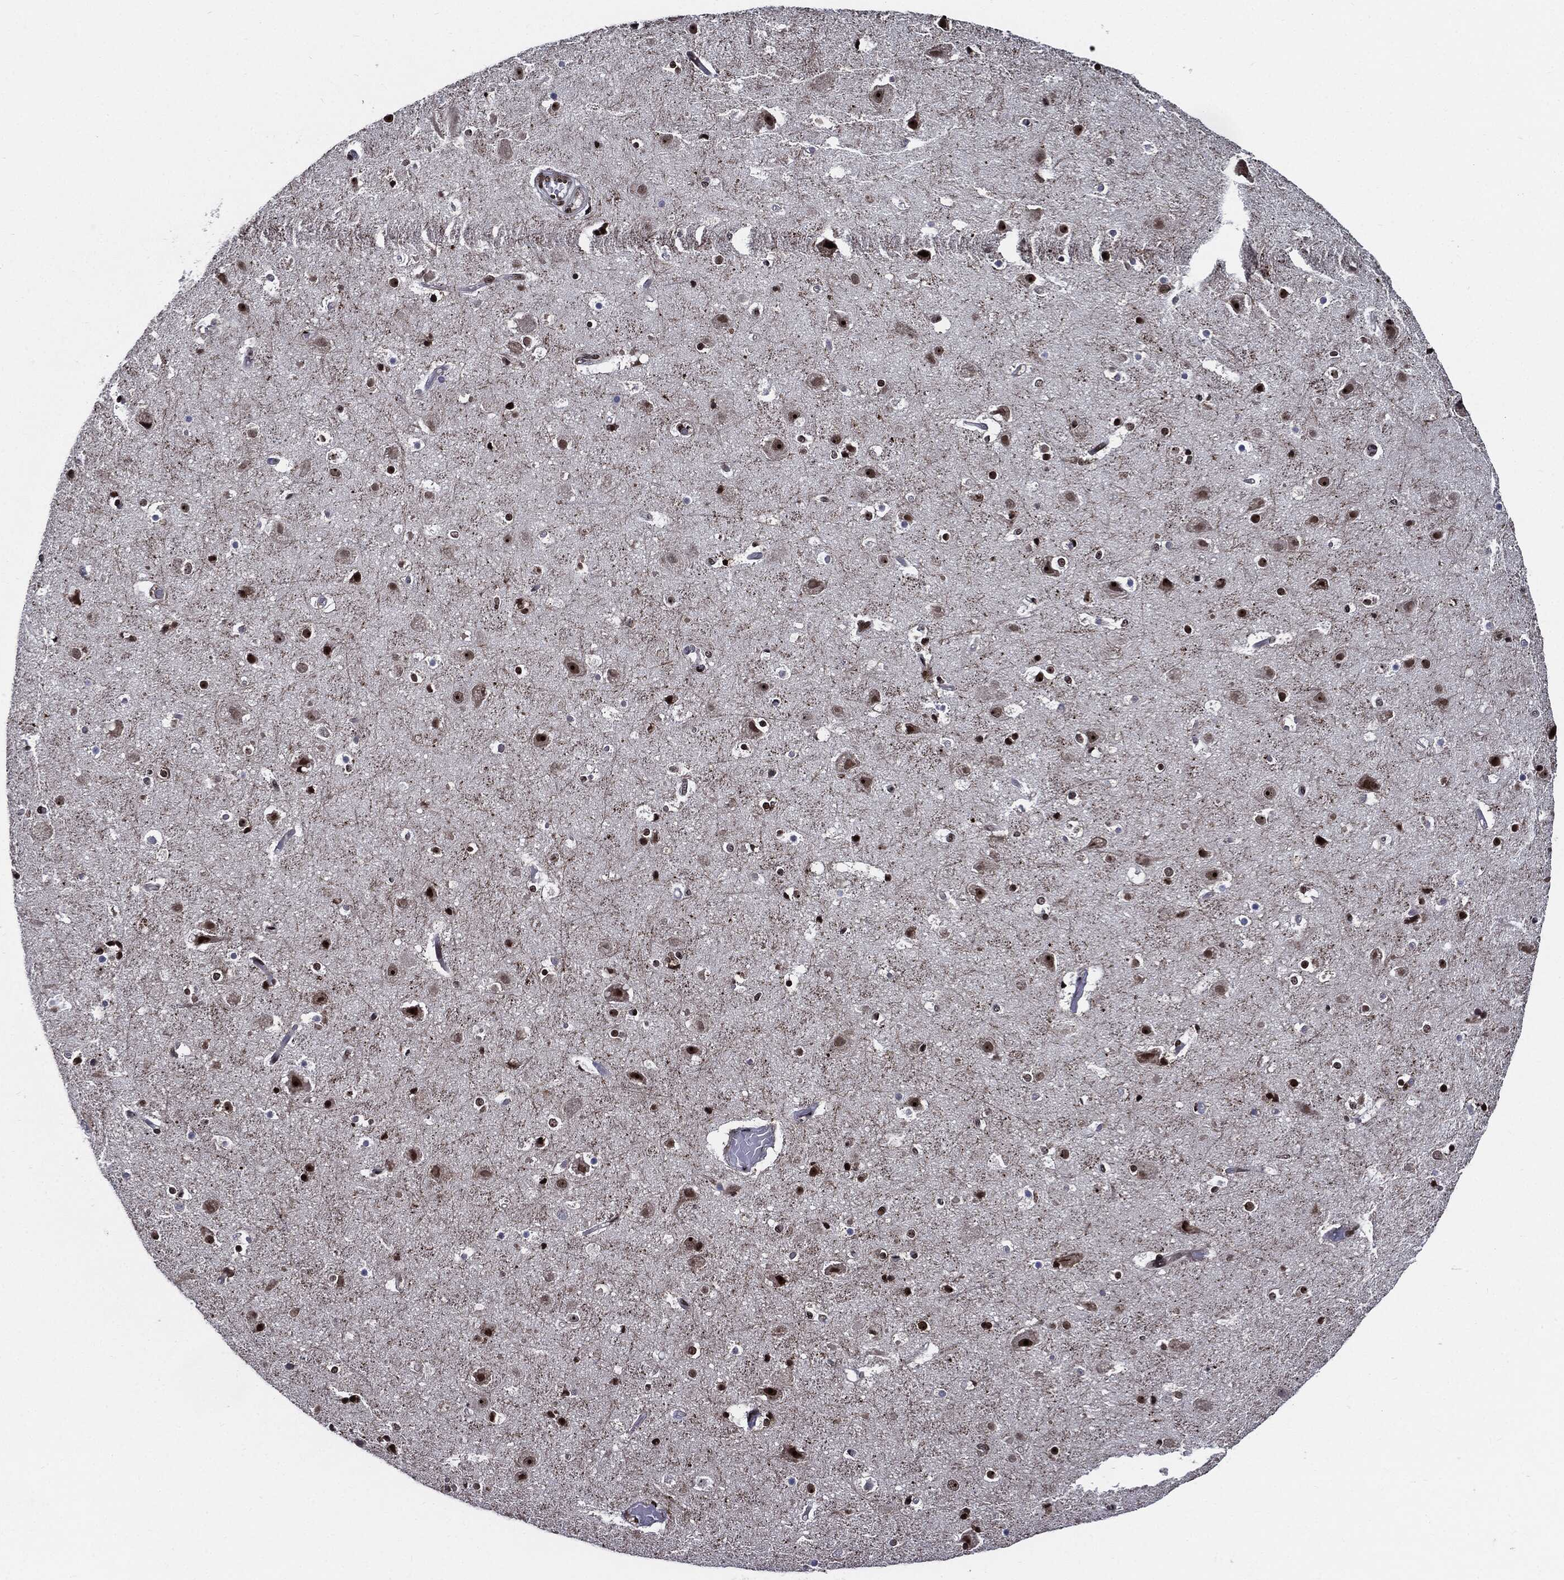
{"staining": {"intensity": "negative", "quantity": "none", "location": "none"}, "tissue": "cerebral cortex", "cell_type": "Endothelial cells", "image_type": "normal", "snomed": [{"axis": "morphology", "description": "Normal tissue, NOS"}, {"axis": "topography", "description": "Cerebral cortex"}], "caption": "DAB immunohistochemical staining of unremarkable cerebral cortex exhibits no significant expression in endothelial cells.", "gene": "ZFP91", "patient": {"sex": "female", "age": 52}}